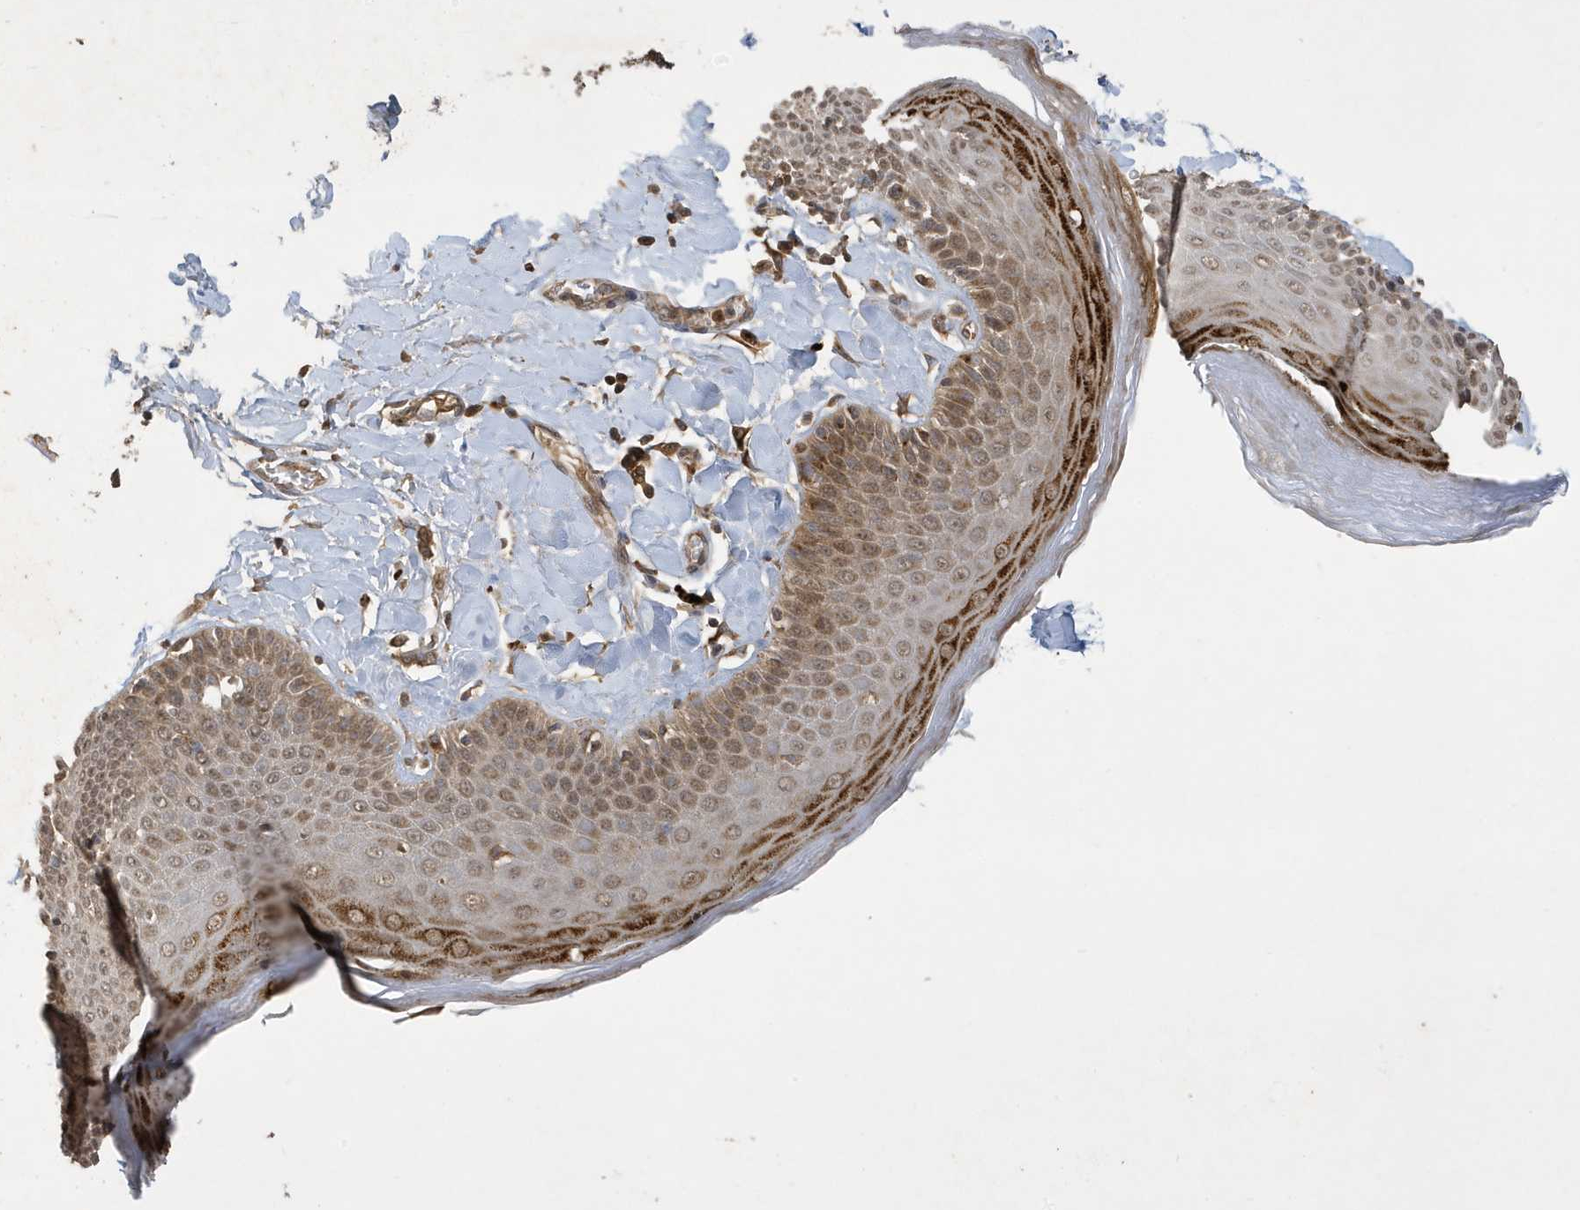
{"staining": {"intensity": "moderate", "quantity": ">75%", "location": "cytoplasmic/membranous,nuclear"}, "tissue": "skin", "cell_type": "Epidermal cells", "image_type": "normal", "snomed": [{"axis": "morphology", "description": "Normal tissue, NOS"}, {"axis": "topography", "description": "Anal"}], "caption": "This image reveals immunohistochemistry staining of benign human skin, with medium moderate cytoplasmic/membranous,nuclear expression in approximately >75% of epidermal cells.", "gene": "STX10", "patient": {"sex": "male", "age": 69}}